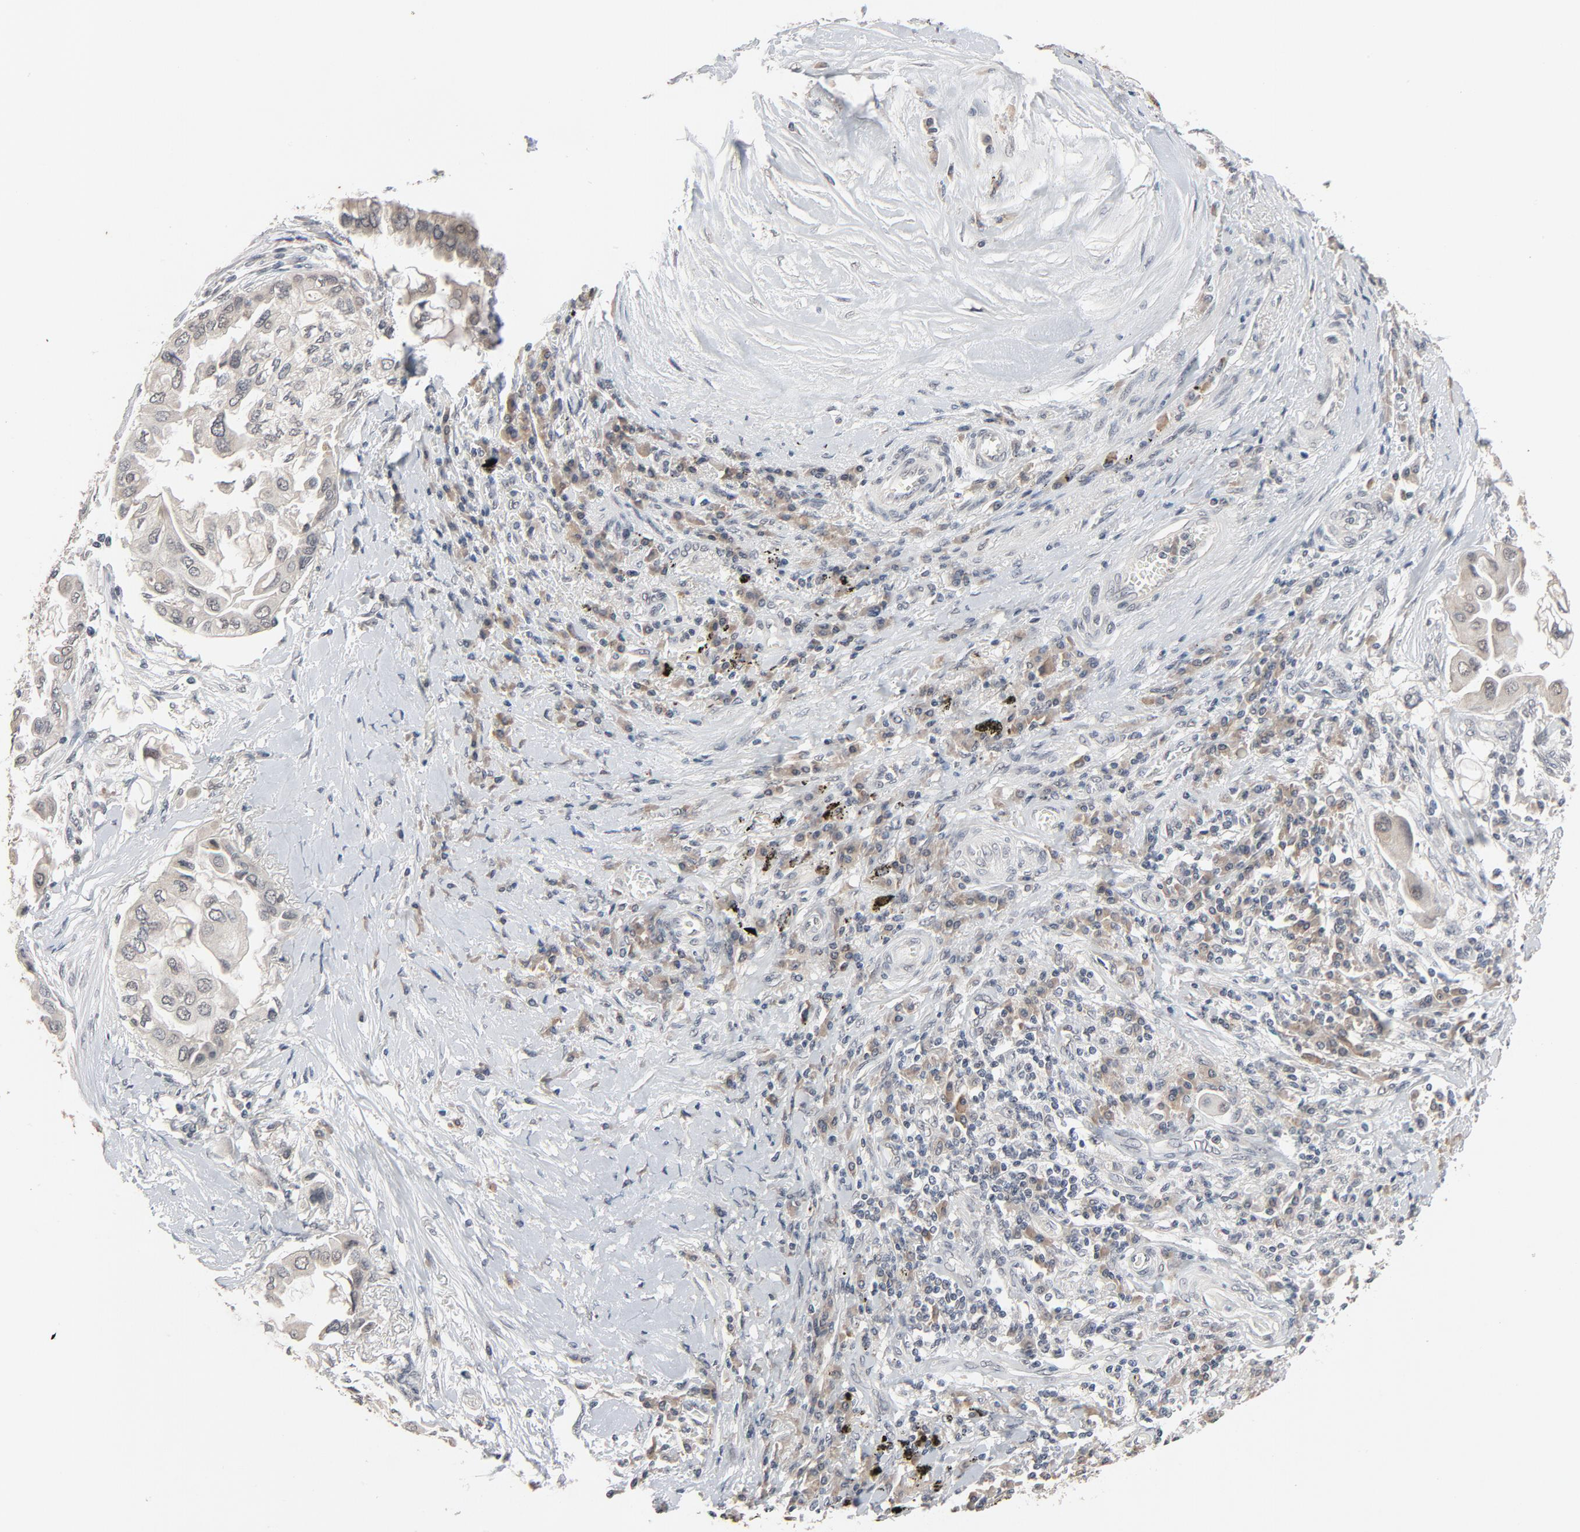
{"staining": {"intensity": "negative", "quantity": "none", "location": "none"}, "tissue": "lung cancer", "cell_type": "Tumor cells", "image_type": "cancer", "snomed": [{"axis": "morphology", "description": "Adenocarcinoma, NOS"}, {"axis": "topography", "description": "Lung"}], "caption": "Image shows no significant protein staining in tumor cells of lung cancer (adenocarcinoma). The staining is performed using DAB (3,3'-diaminobenzidine) brown chromogen with nuclei counter-stained in using hematoxylin.", "gene": "MT3", "patient": {"sex": "female", "age": 76}}